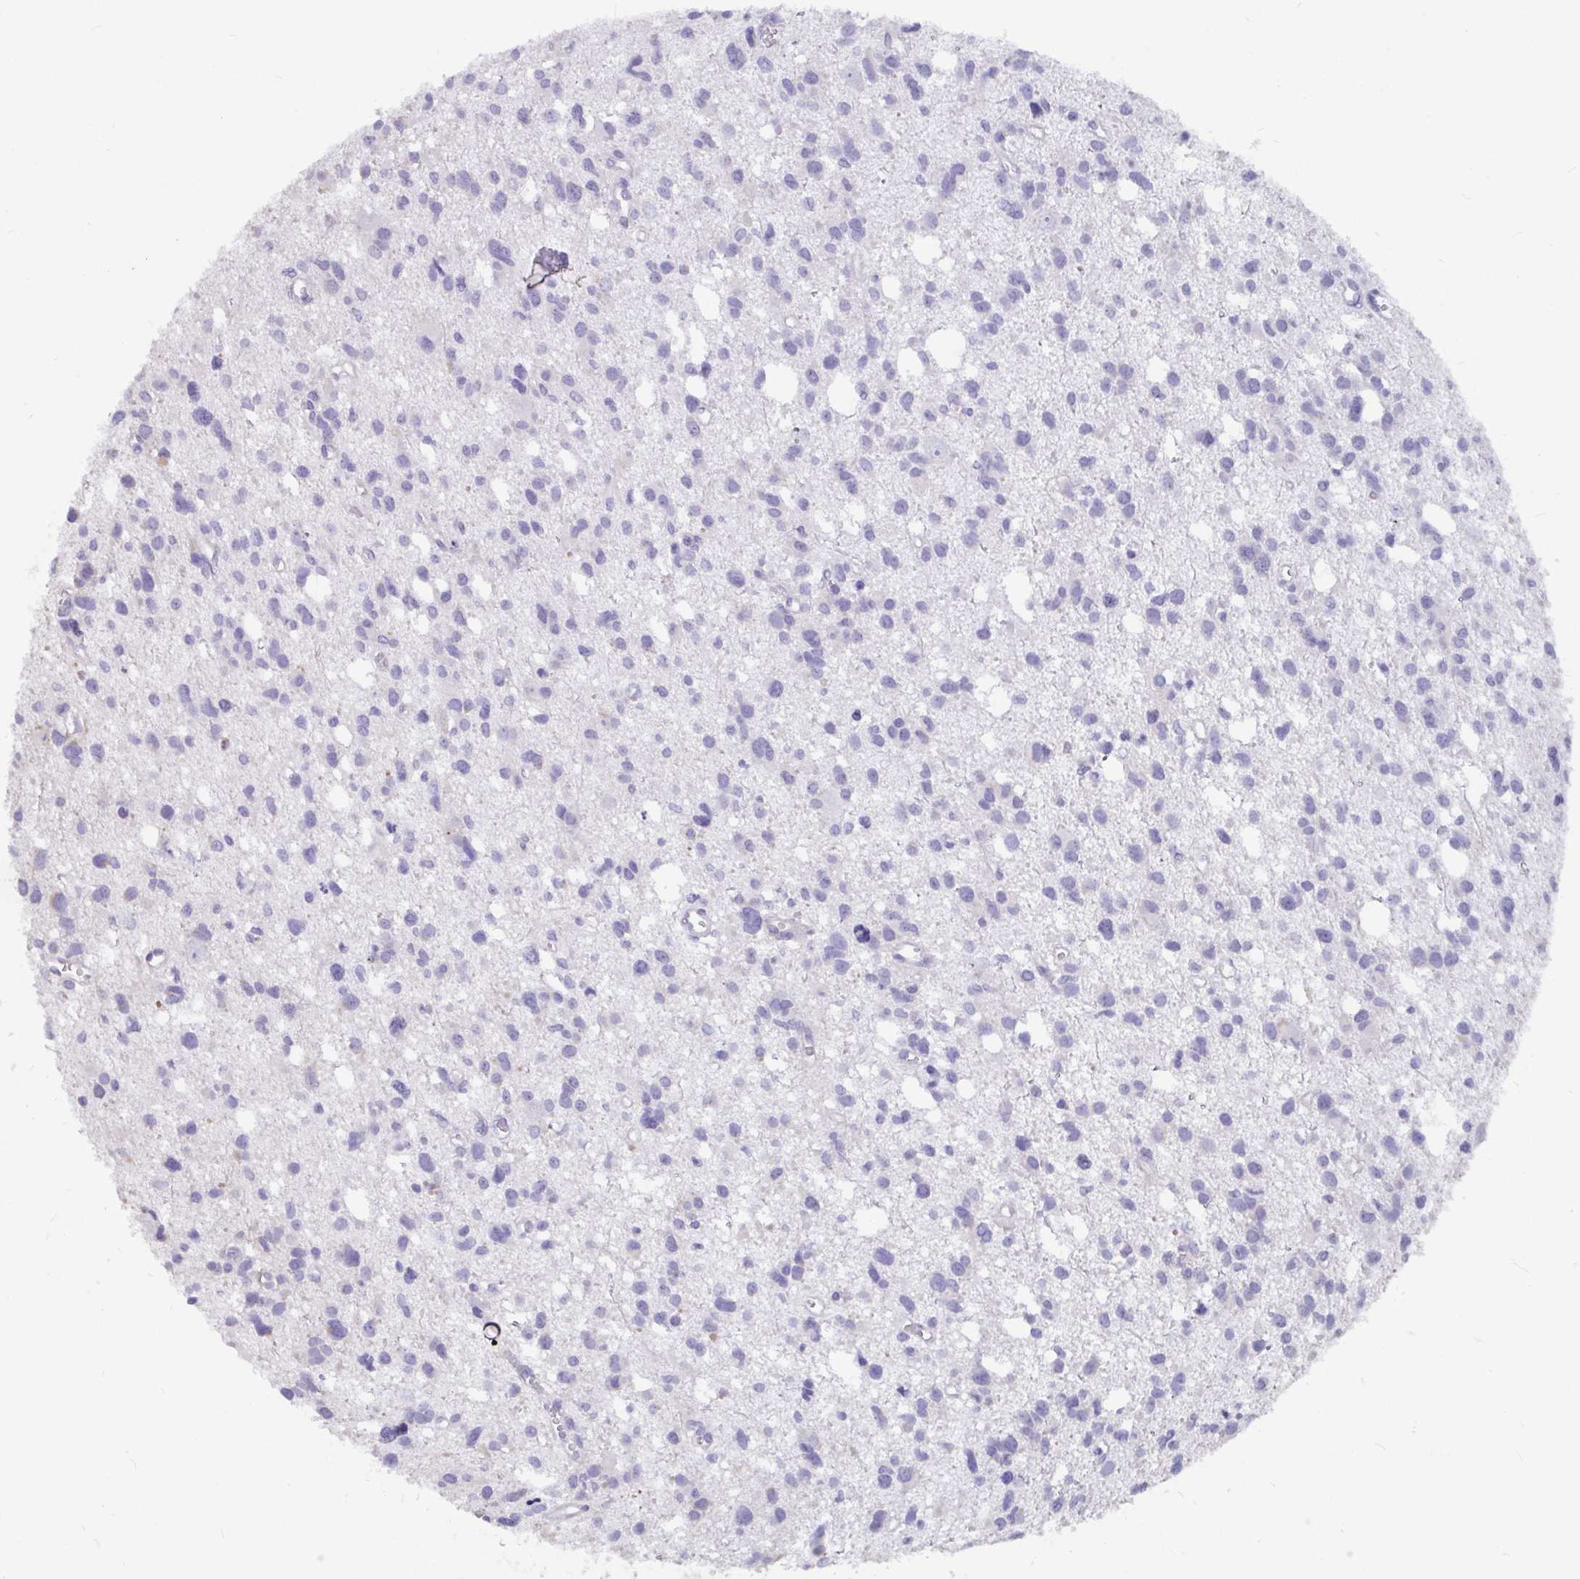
{"staining": {"intensity": "negative", "quantity": "none", "location": "none"}, "tissue": "glioma", "cell_type": "Tumor cells", "image_type": "cancer", "snomed": [{"axis": "morphology", "description": "Glioma, malignant, High grade"}, {"axis": "topography", "description": "Brain"}], "caption": "Tumor cells are negative for brown protein staining in glioma.", "gene": "ADAMTS6", "patient": {"sex": "male", "age": 23}}